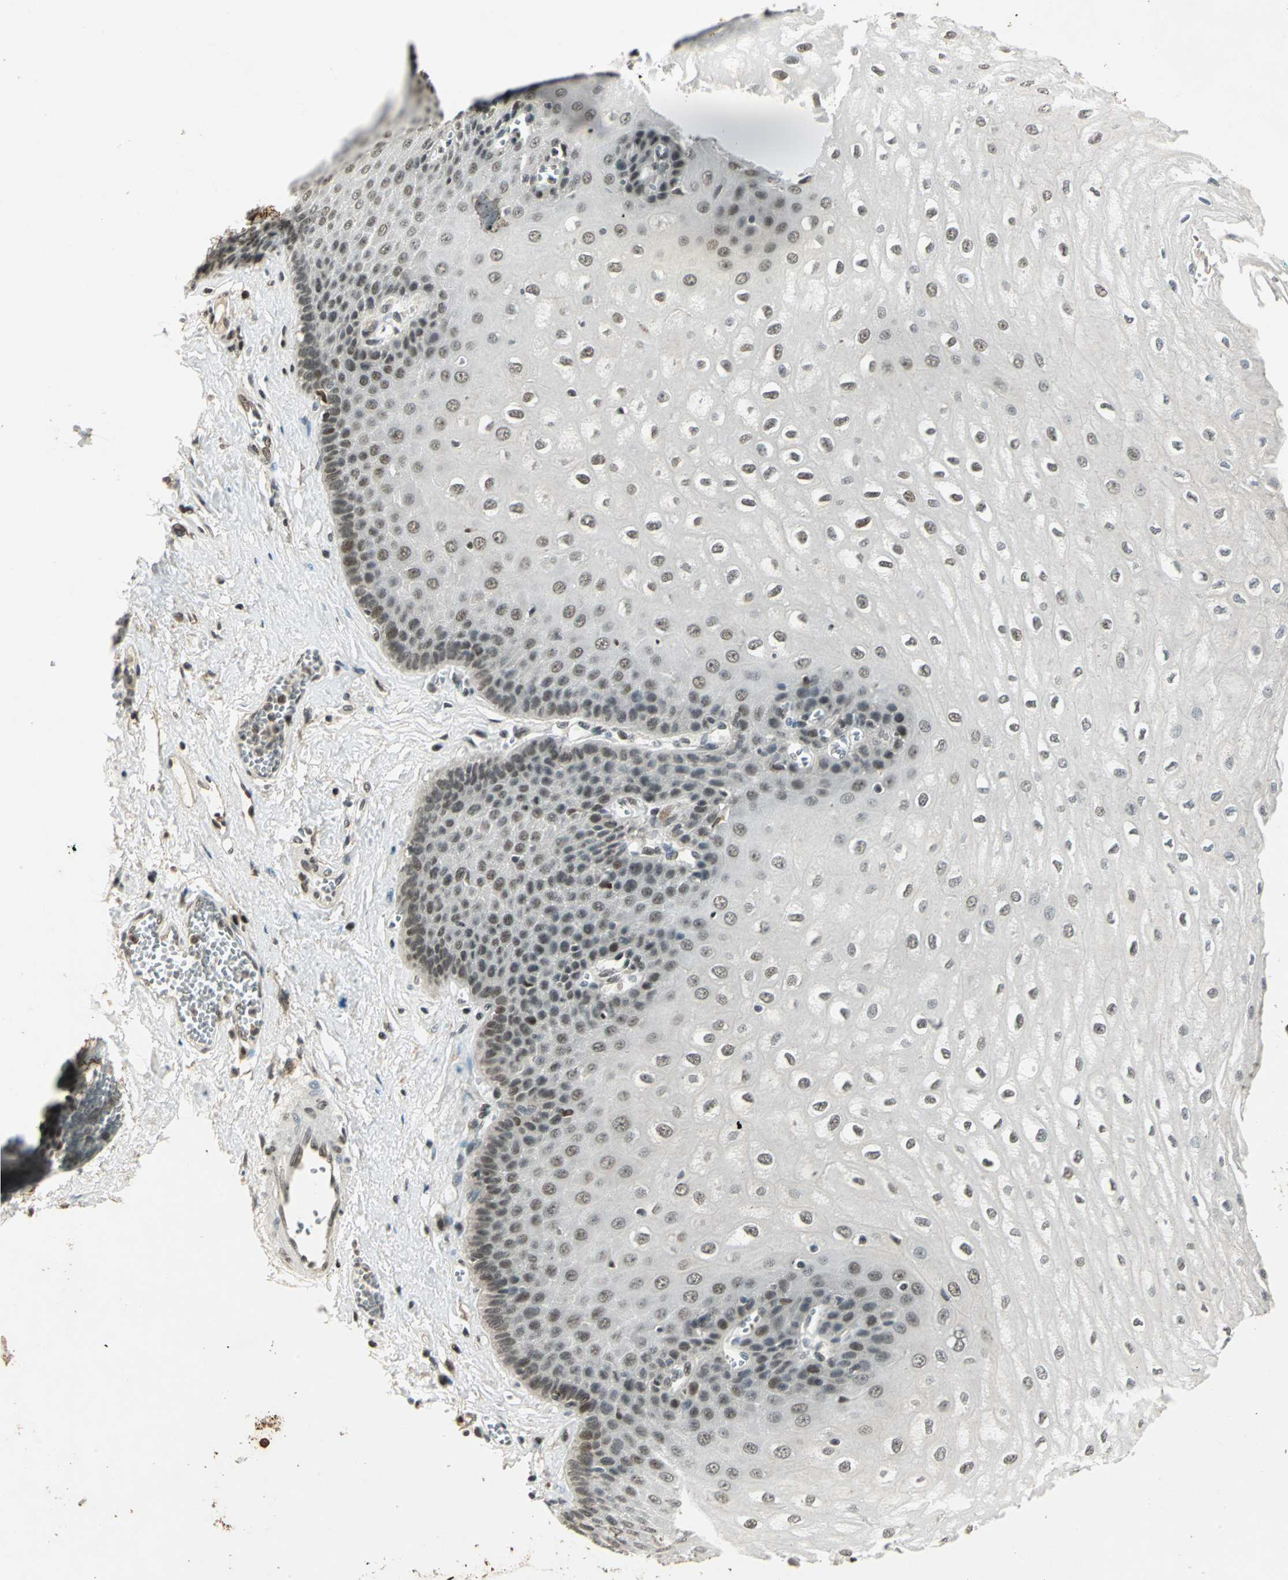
{"staining": {"intensity": "weak", "quantity": "<25%", "location": "nuclear"}, "tissue": "esophagus", "cell_type": "Squamous epithelial cells", "image_type": "normal", "snomed": [{"axis": "morphology", "description": "Normal tissue, NOS"}, {"axis": "topography", "description": "Esophagus"}], "caption": "High power microscopy photomicrograph of an immunohistochemistry (IHC) photomicrograph of unremarkable esophagus, revealing no significant expression in squamous epithelial cells.", "gene": "RAD17", "patient": {"sex": "male", "age": 60}}